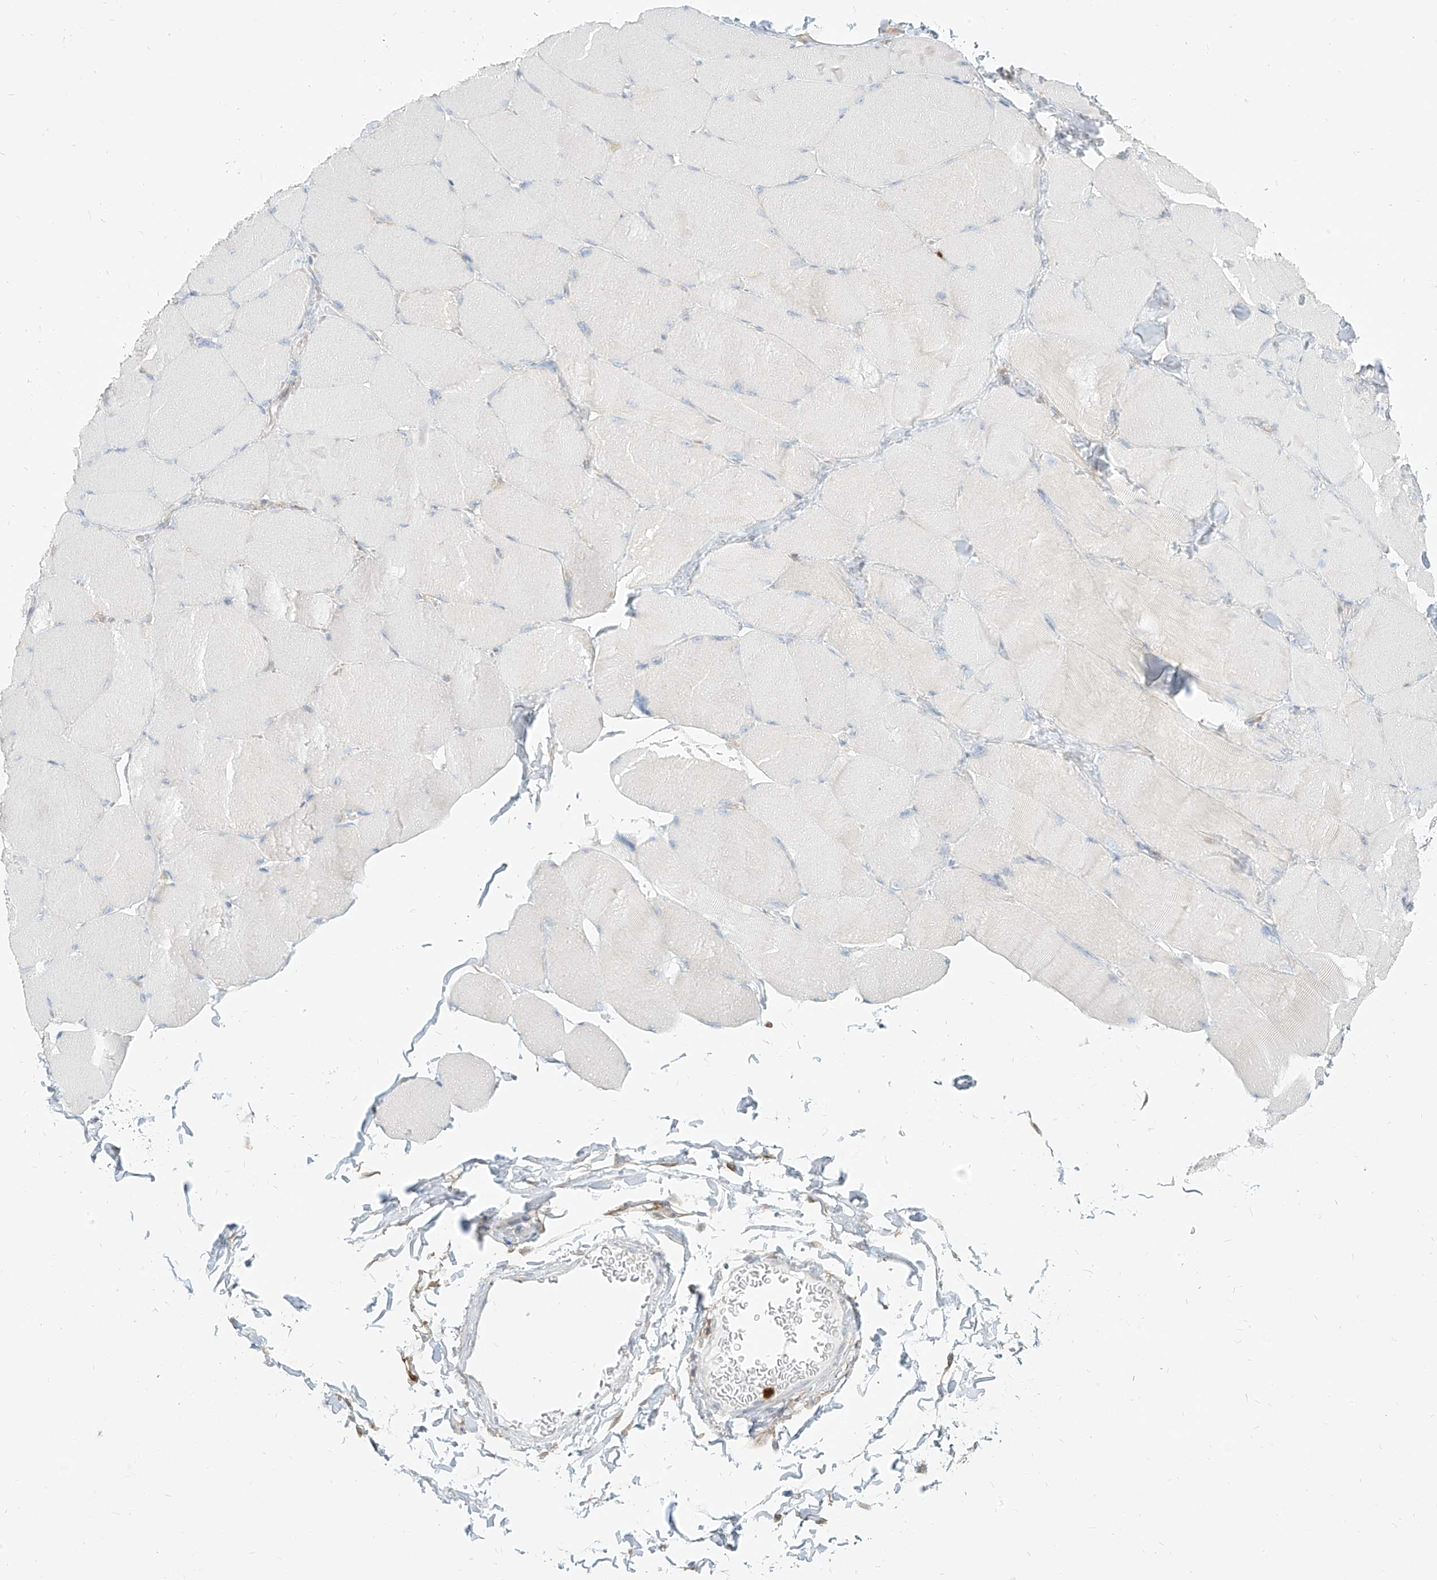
{"staining": {"intensity": "negative", "quantity": "none", "location": "none"}, "tissue": "skeletal muscle", "cell_type": "Myocytes", "image_type": "normal", "snomed": [{"axis": "morphology", "description": "Normal tissue, NOS"}, {"axis": "topography", "description": "Skin"}, {"axis": "topography", "description": "Skeletal muscle"}], "caption": "High magnification brightfield microscopy of normal skeletal muscle stained with DAB (3,3'-diaminobenzidine) (brown) and counterstained with hematoxylin (blue): myocytes show no significant expression.", "gene": "PGD", "patient": {"sex": "male", "age": 83}}